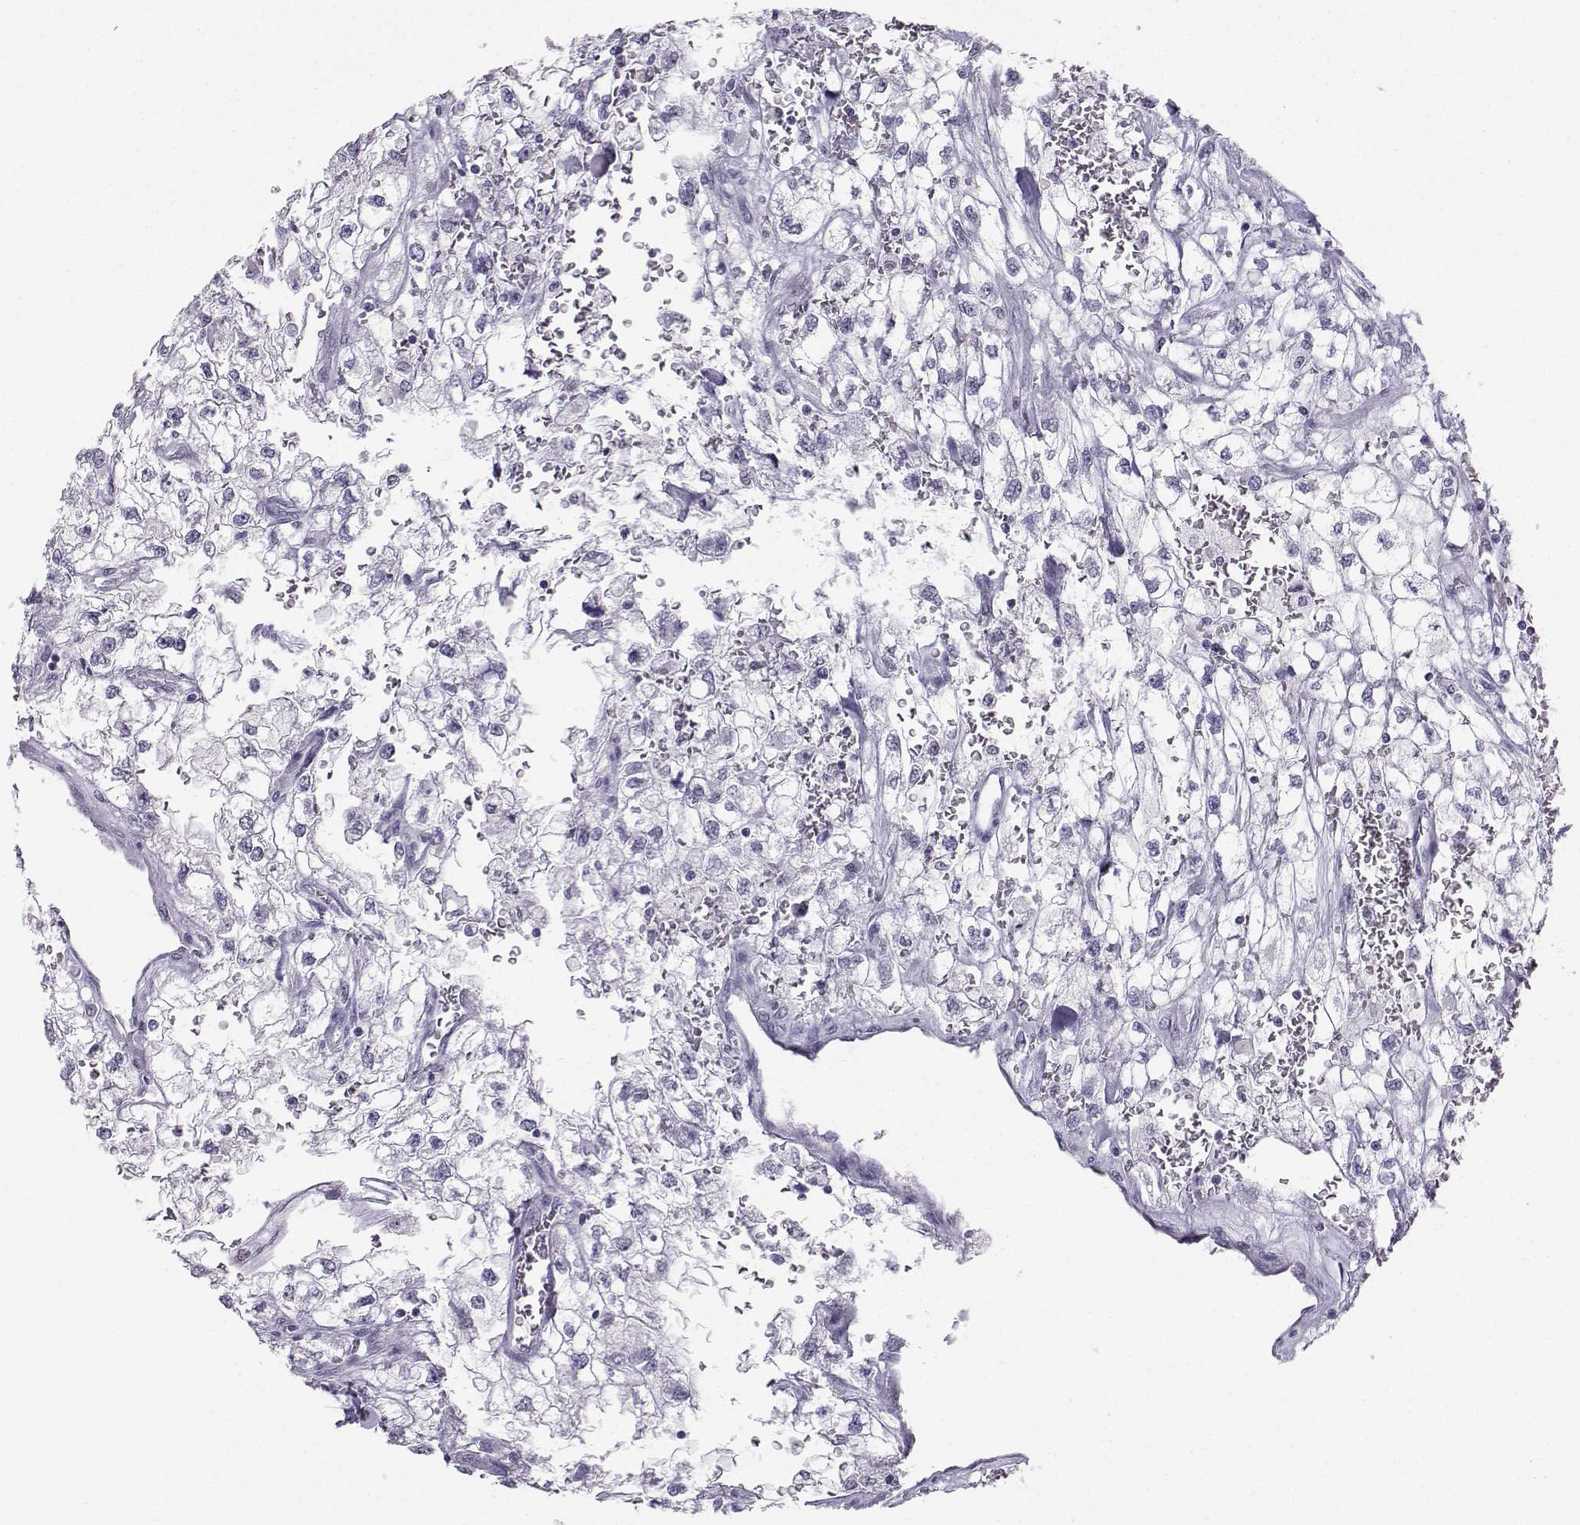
{"staining": {"intensity": "negative", "quantity": "none", "location": "none"}, "tissue": "renal cancer", "cell_type": "Tumor cells", "image_type": "cancer", "snomed": [{"axis": "morphology", "description": "Adenocarcinoma, NOS"}, {"axis": "topography", "description": "Kidney"}], "caption": "Immunohistochemistry of renal adenocarcinoma shows no positivity in tumor cells. Brightfield microscopy of IHC stained with DAB (brown) and hematoxylin (blue), captured at high magnification.", "gene": "TEDC2", "patient": {"sex": "male", "age": 59}}